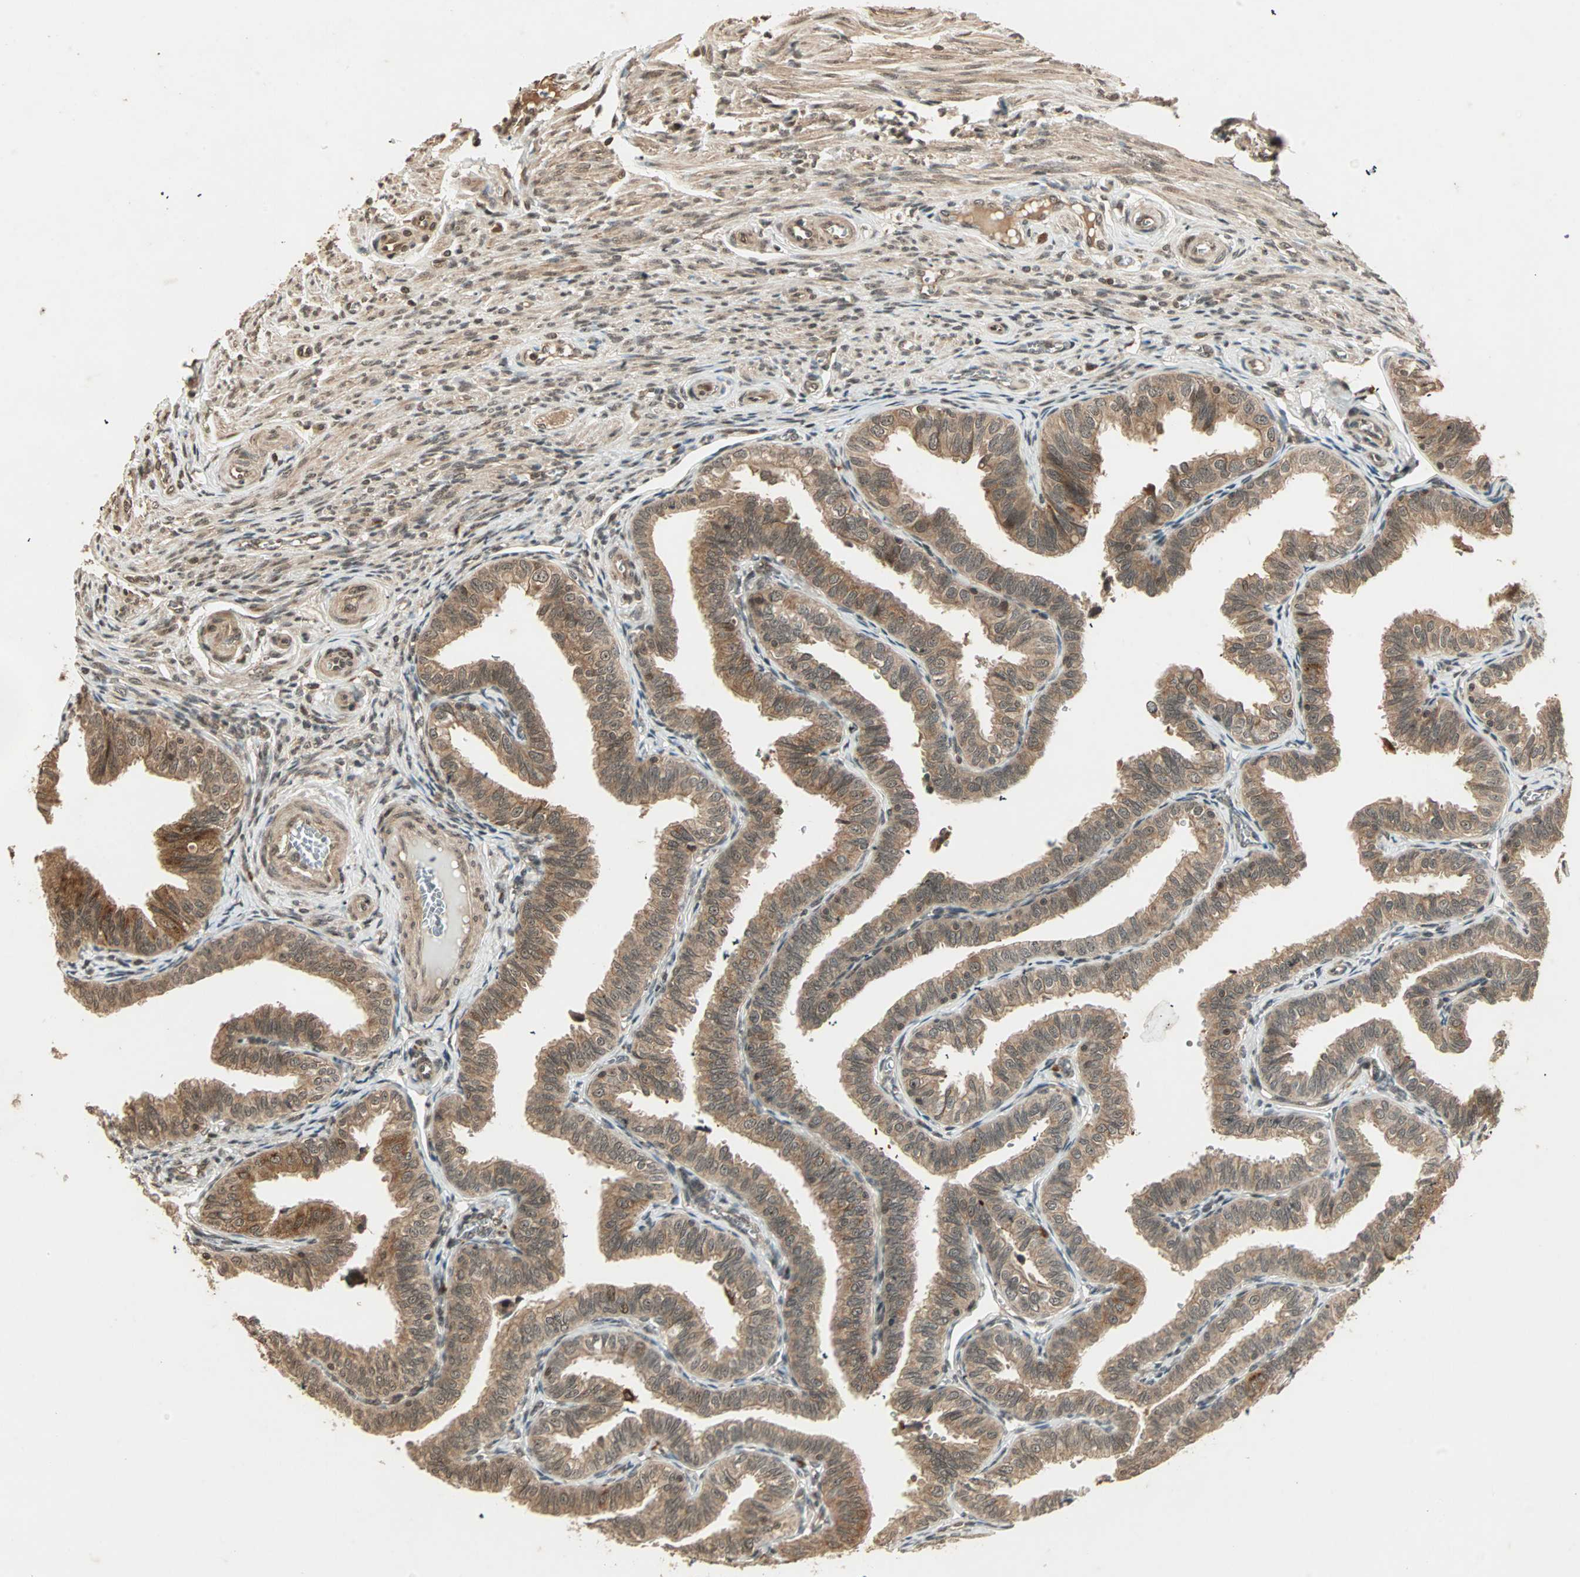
{"staining": {"intensity": "moderate", "quantity": ">75%", "location": "cytoplasmic/membranous"}, "tissue": "fallopian tube", "cell_type": "Glandular cells", "image_type": "normal", "snomed": [{"axis": "morphology", "description": "Normal tissue, NOS"}, {"axis": "topography", "description": "Fallopian tube"}], "caption": "Protein analysis of benign fallopian tube exhibits moderate cytoplasmic/membranous positivity in about >75% of glandular cells.", "gene": "RFFL", "patient": {"sex": "female", "age": 46}}